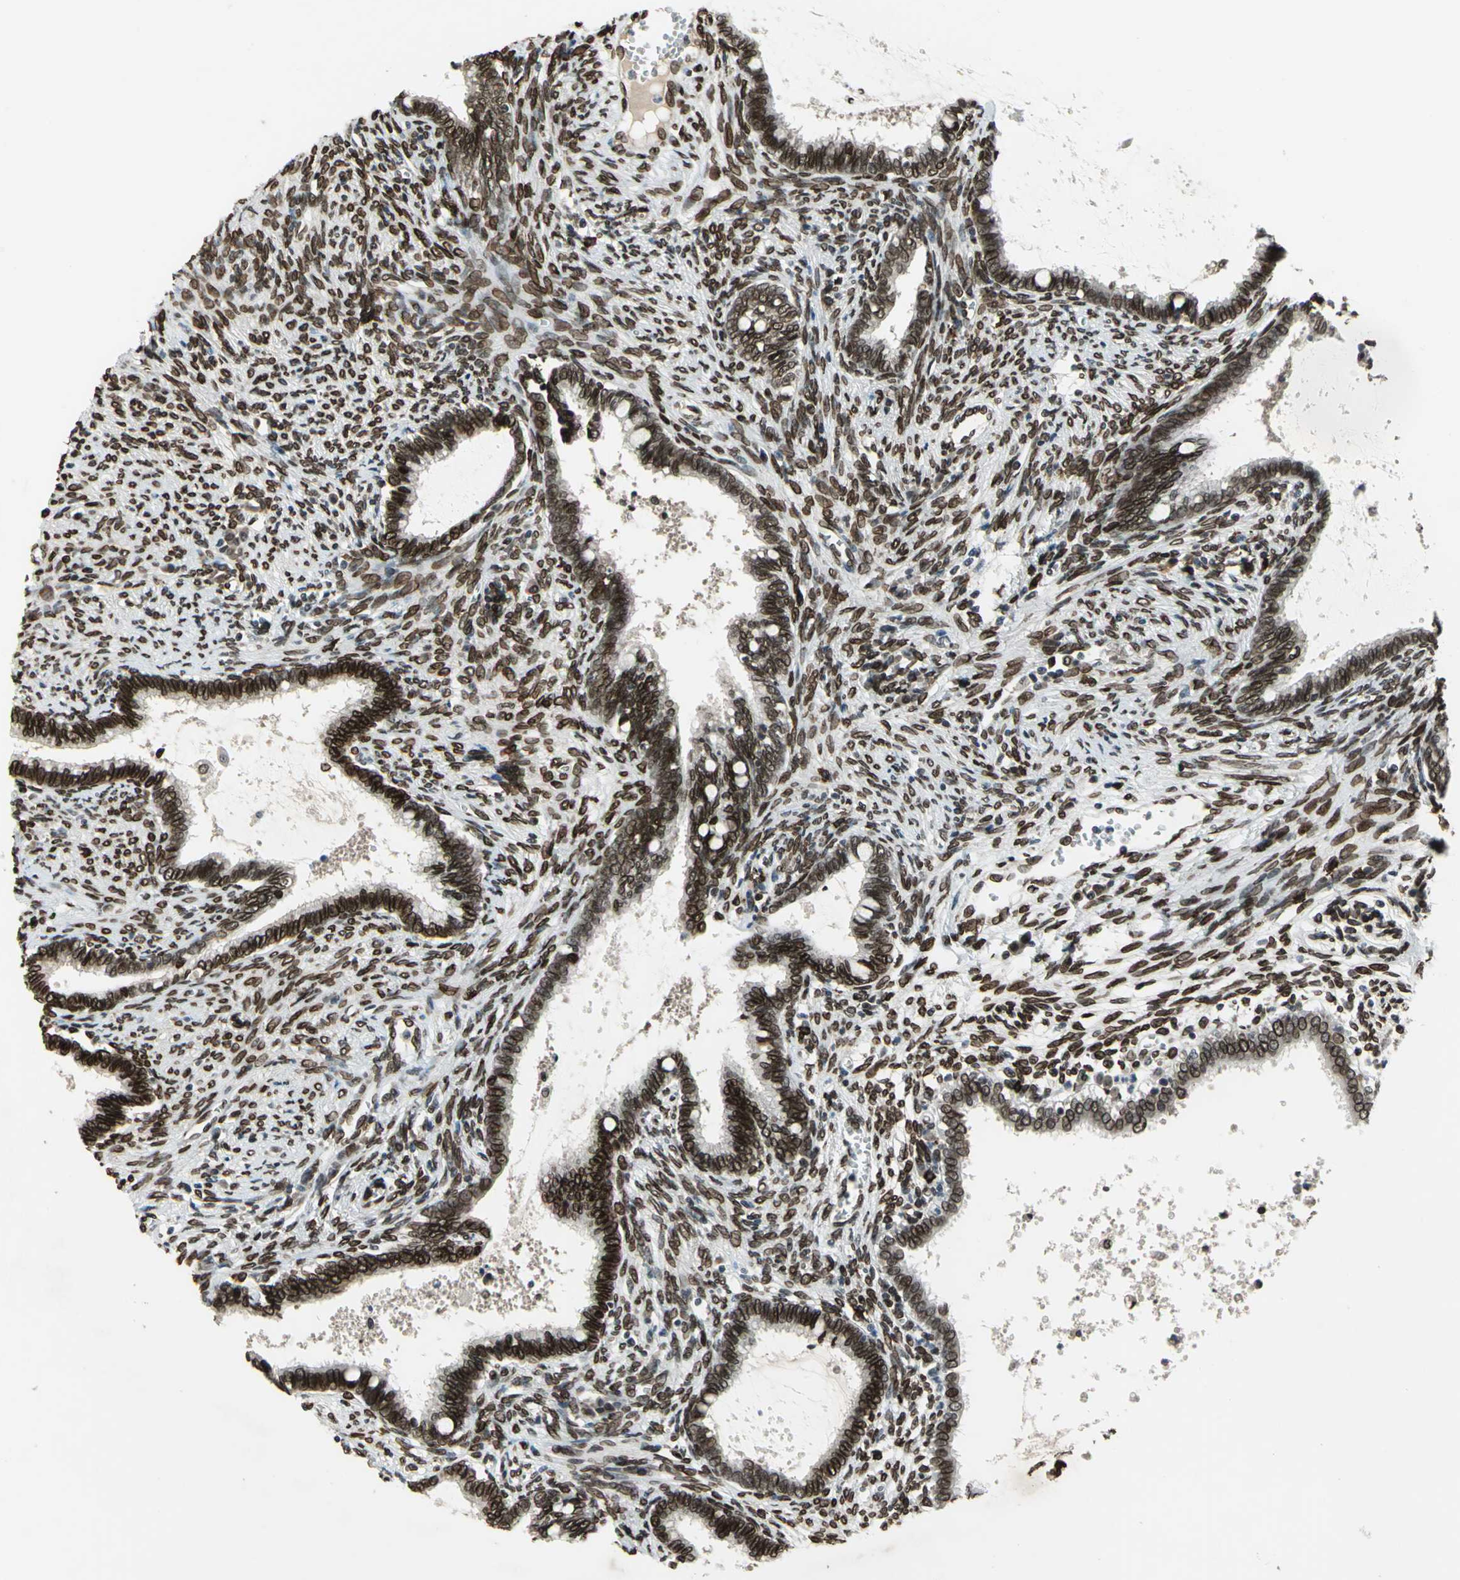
{"staining": {"intensity": "strong", "quantity": ">75%", "location": "cytoplasmic/membranous,nuclear"}, "tissue": "cervical cancer", "cell_type": "Tumor cells", "image_type": "cancer", "snomed": [{"axis": "morphology", "description": "Adenocarcinoma, NOS"}, {"axis": "topography", "description": "Cervix"}], "caption": "Immunohistochemical staining of cervical adenocarcinoma shows strong cytoplasmic/membranous and nuclear protein staining in about >75% of tumor cells.", "gene": "ISY1", "patient": {"sex": "female", "age": 44}}